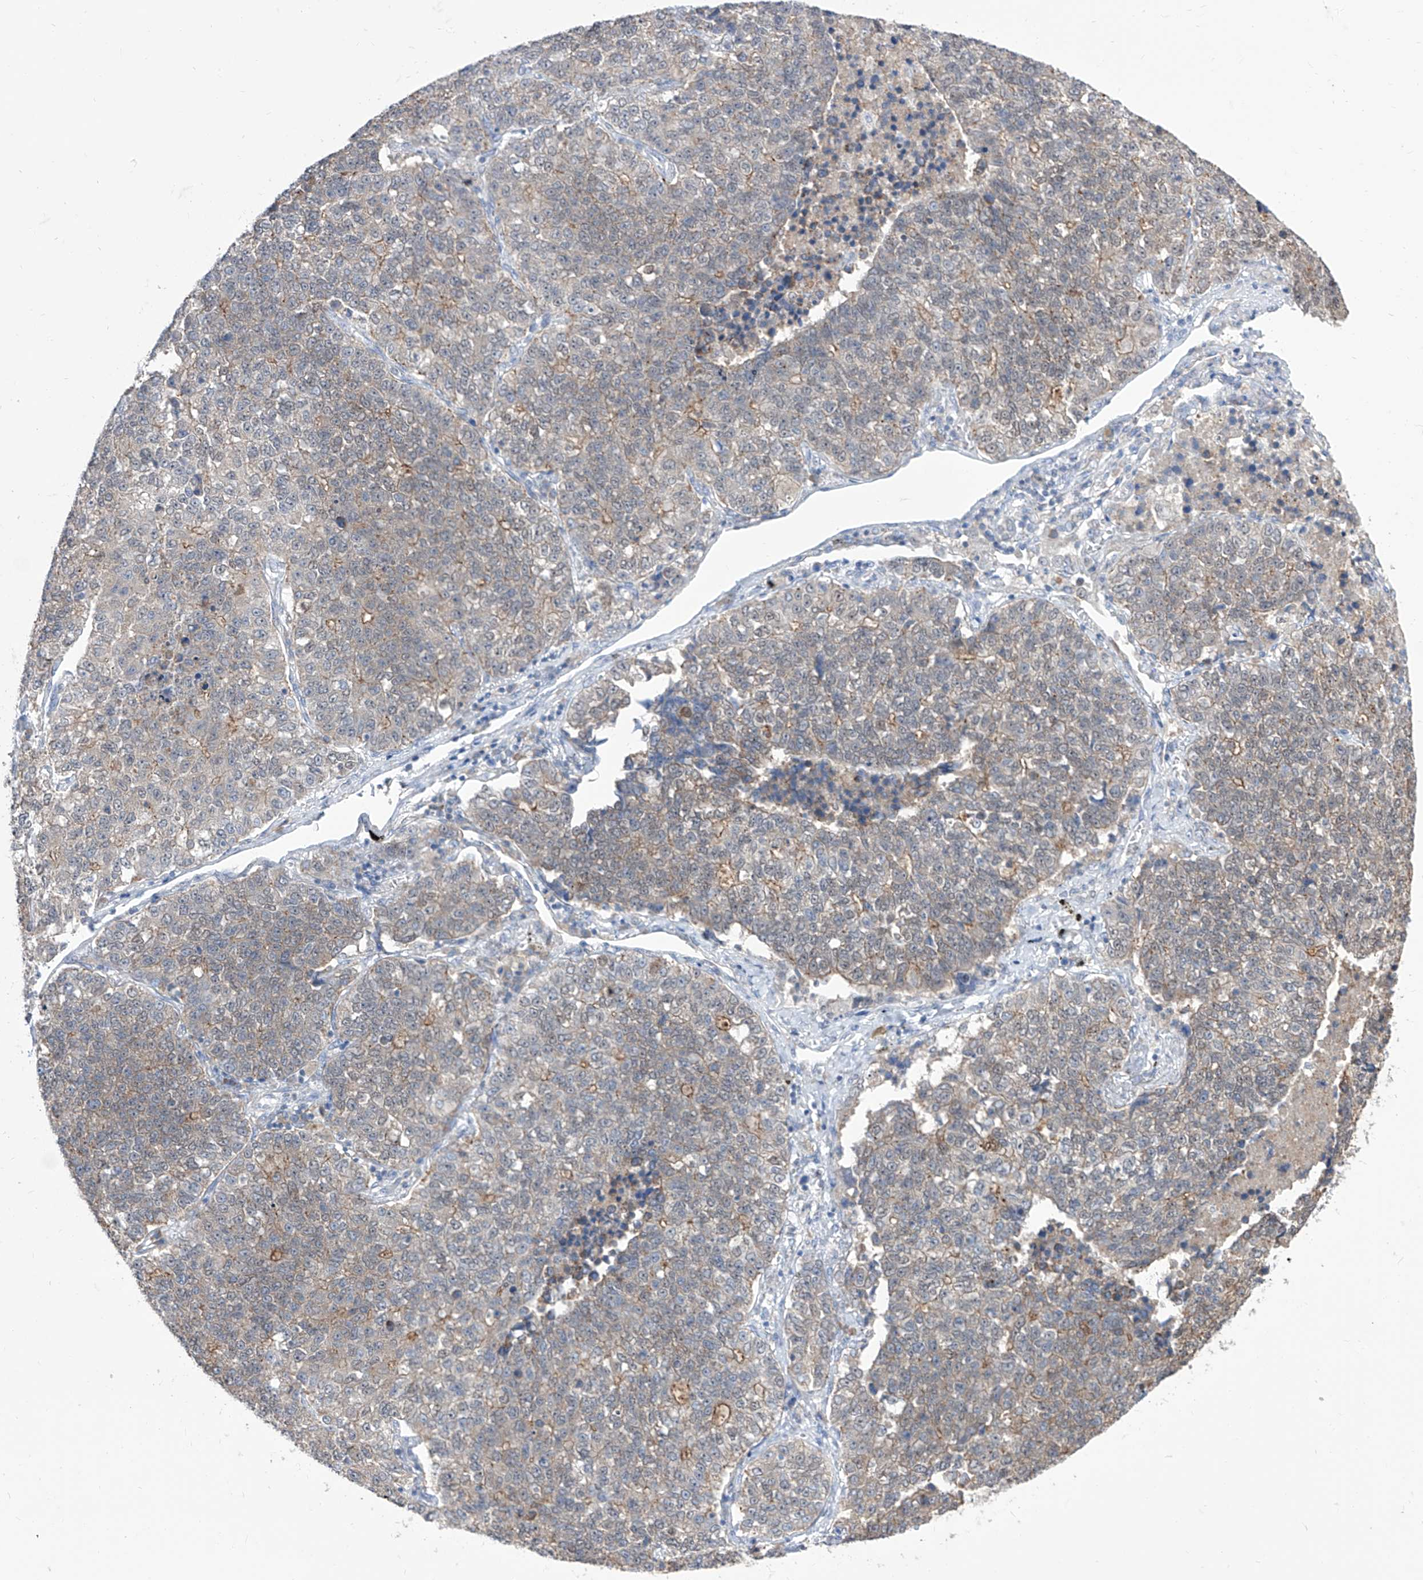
{"staining": {"intensity": "weak", "quantity": "<25%", "location": "cytoplasmic/membranous"}, "tissue": "lung cancer", "cell_type": "Tumor cells", "image_type": "cancer", "snomed": [{"axis": "morphology", "description": "Adenocarcinoma, NOS"}, {"axis": "topography", "description": "Lung"}], "caption": "Photomicrograph shows no protein expression in tumor cells of adenocarcinoma (lung) tissue.", "gene": "BROX", "patient": {"sex": "male", "age": 49}}